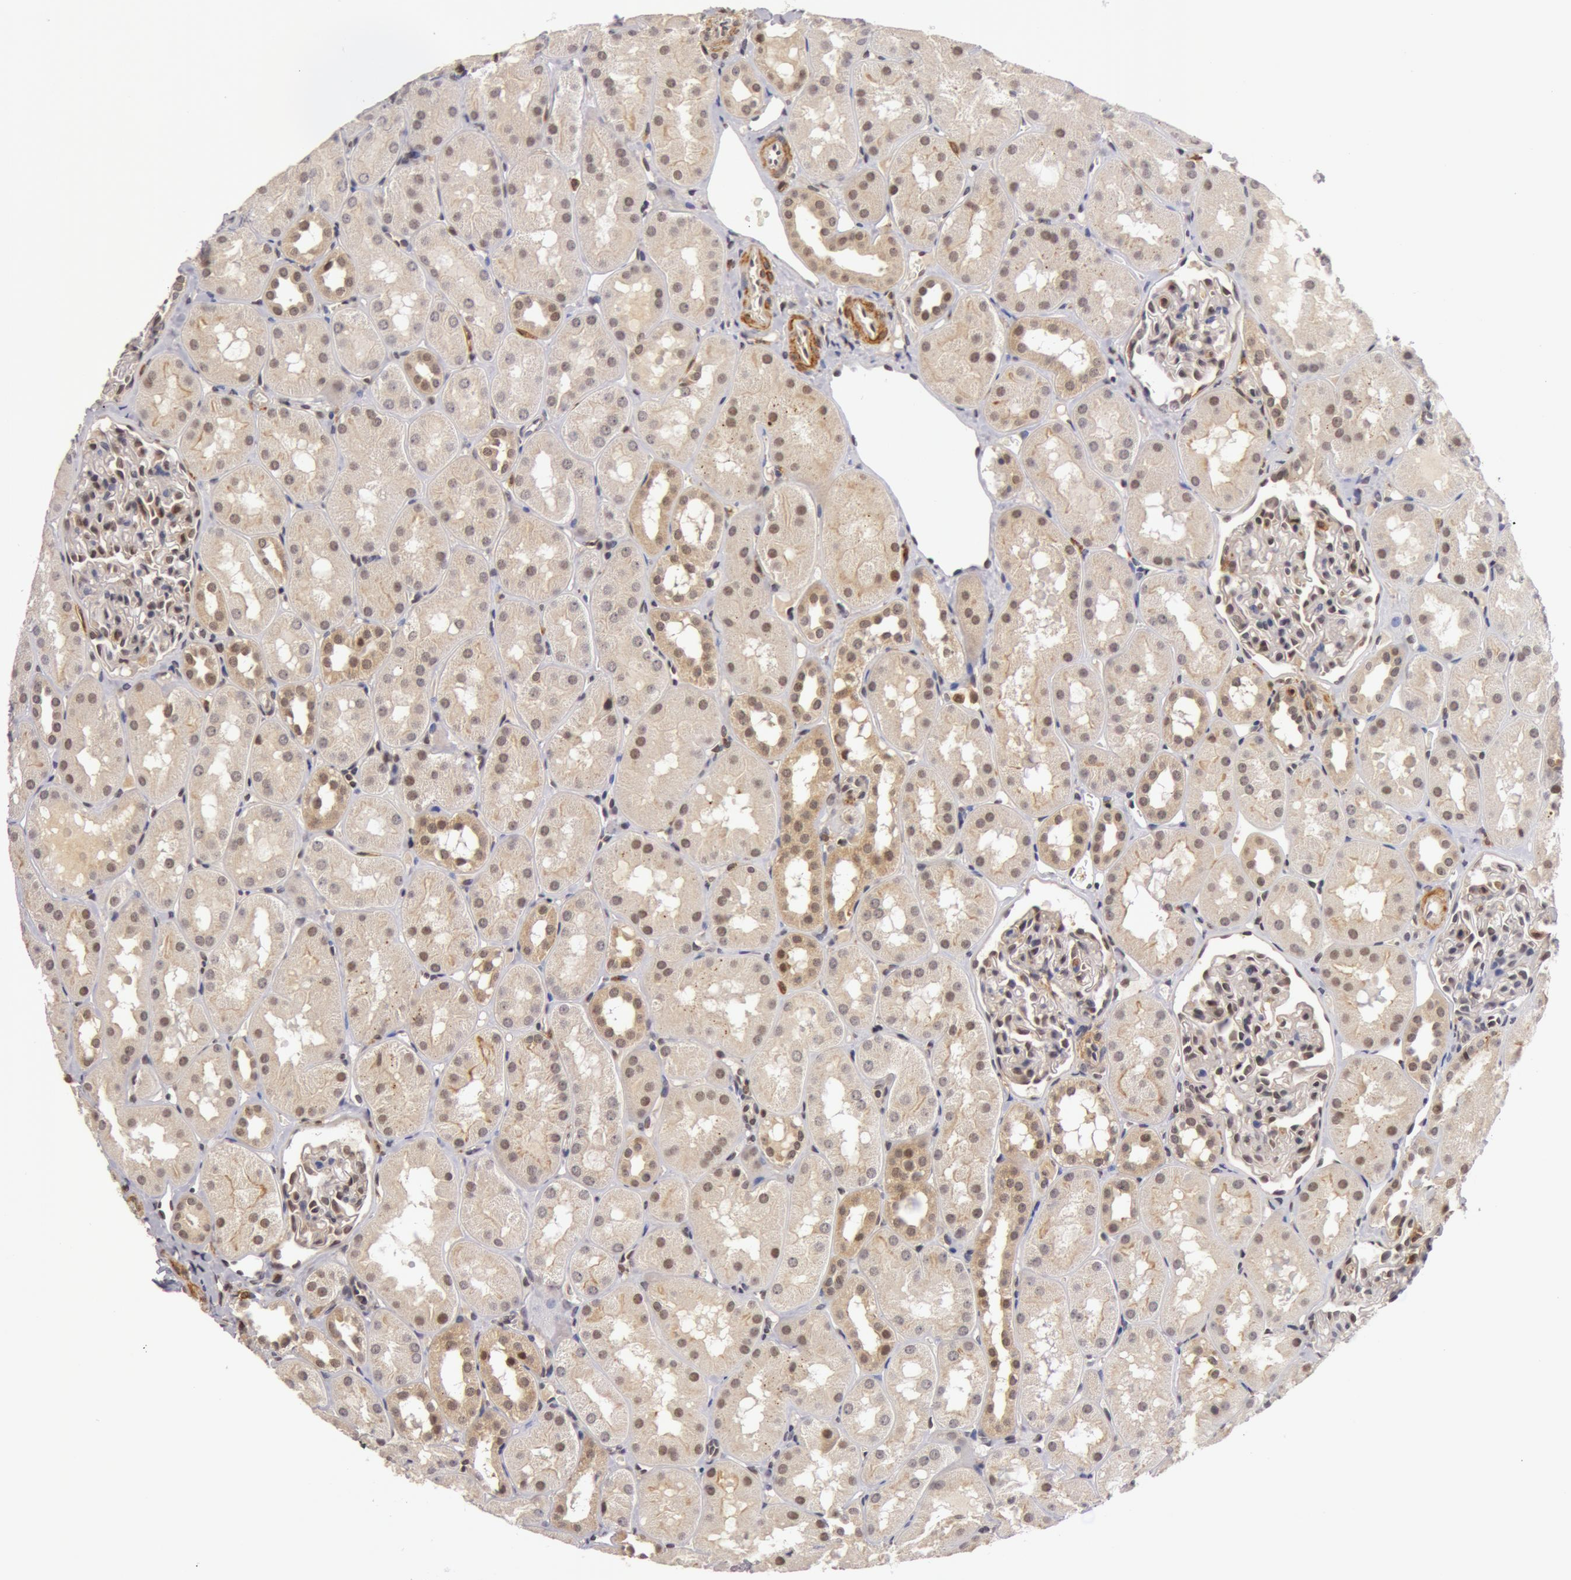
{"staining": {"intensity": "weak", "quantity": "<25%", "location": "nuclear"}, "tissue": "kidney", "cell_type": "Cells in glomeruli", "image_type": "normal", "snomed": [{"axis": "morphology", "description": "Normal tissue, NOS"}, {"axis": "topography", "description": "Kidney"}], "caption": "Immunohistochemistry of unremarkable human kidney displays no staining in cells in glomeruli. (DAB immunohistochemistry (IHC), high magnification).", "gene": "ZNF350", "patient": {"sex": "male", "age": 16}}